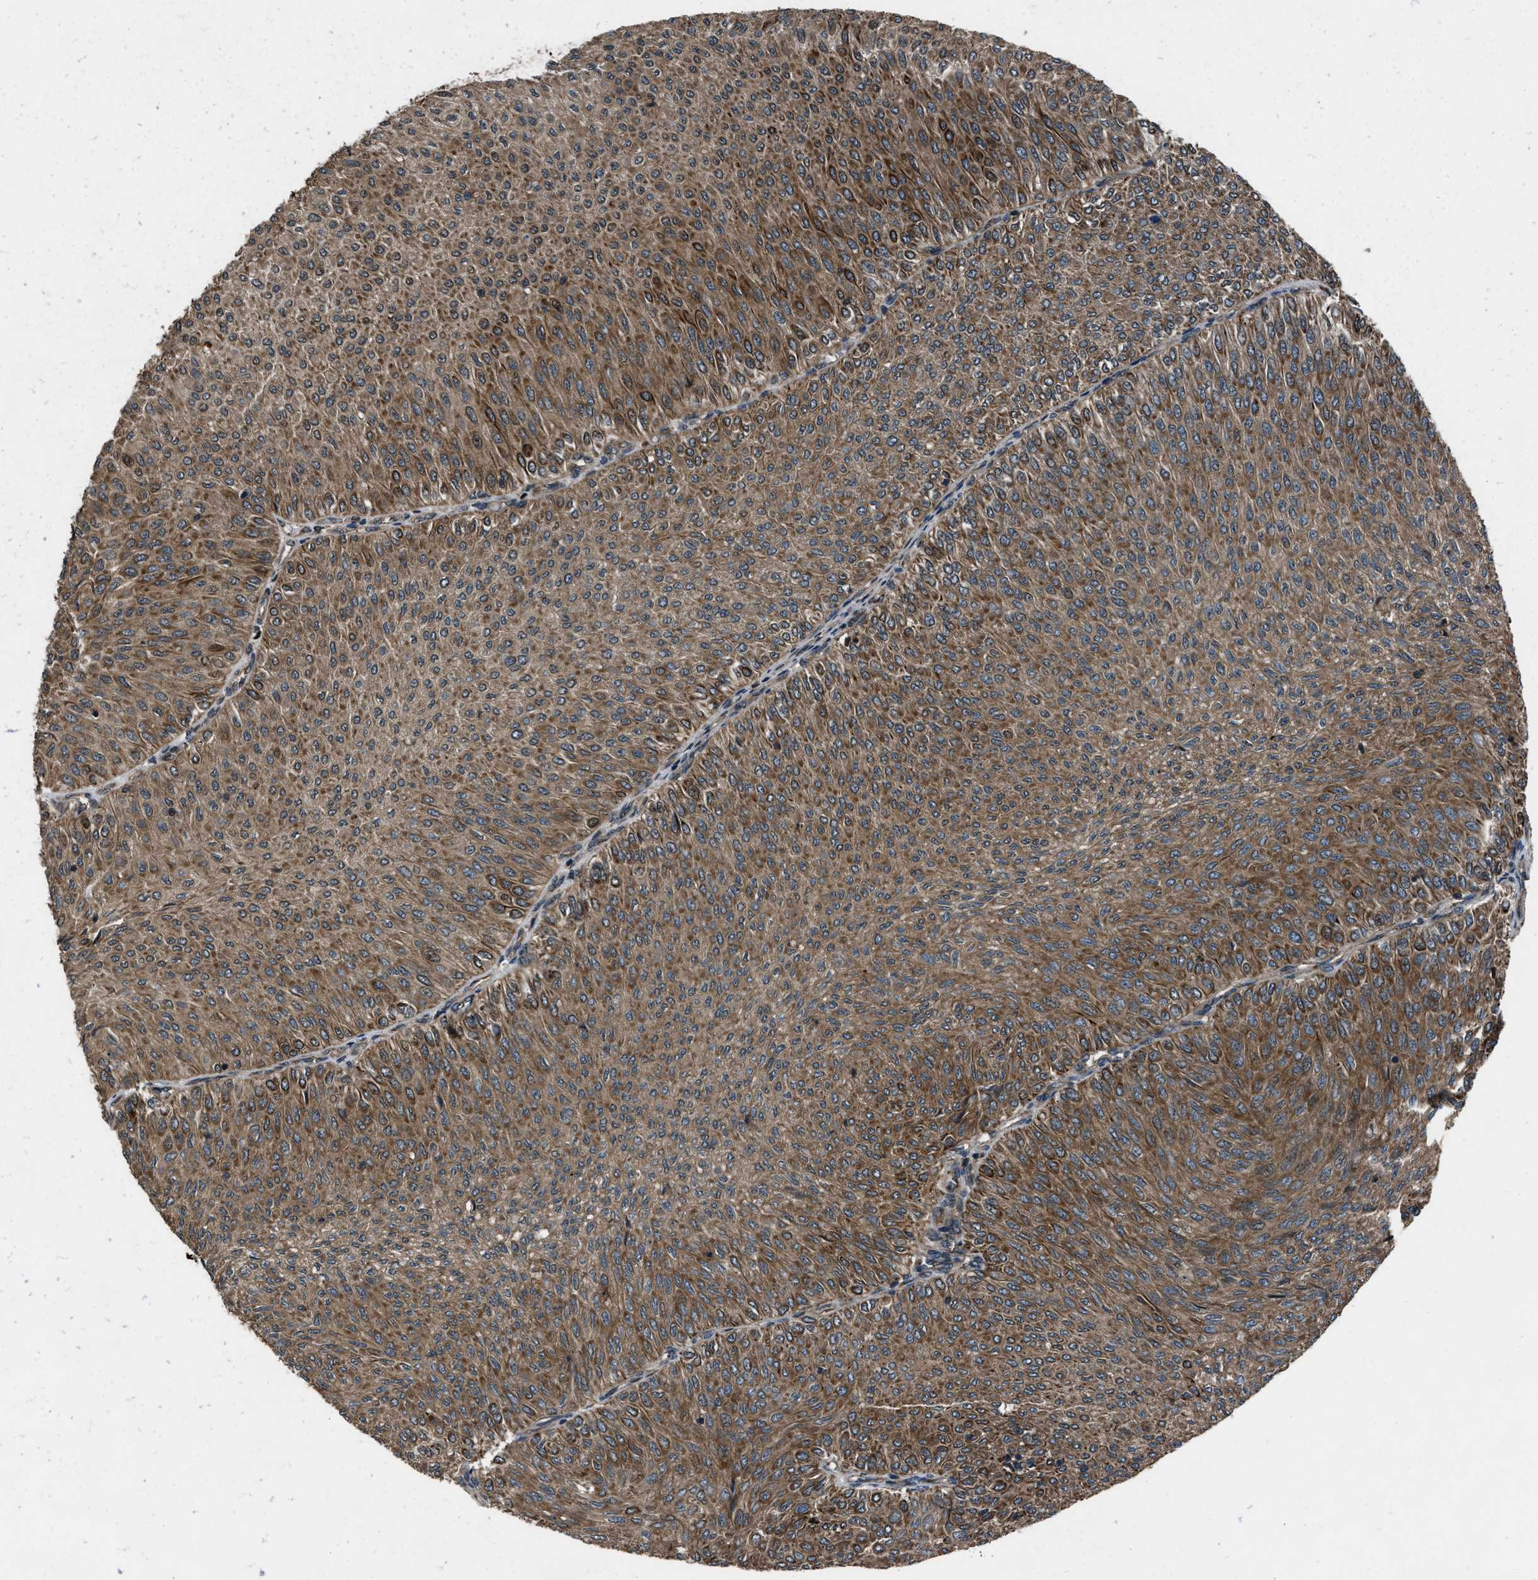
{"staining": {"intensity": "moderate", "quantity": ">75%", "location": "cytoplasmic/membranous"}, "tissue": "urothelial cancer", "cell_type": "Tumor cells", "image_type": "cancer", "snomed": [{"axis": "morphology", "description": "Urothelial carcinoma, Low grade"}, {"axis": "topography", "description": "Urinary bladder"}], "caption": "Human low-grade urothelial carcinoma stained with a protein marker displays moderate staining in tumor cells.", "gene": "IRAK4", "patient": {"sex": "male", "age": 78}}